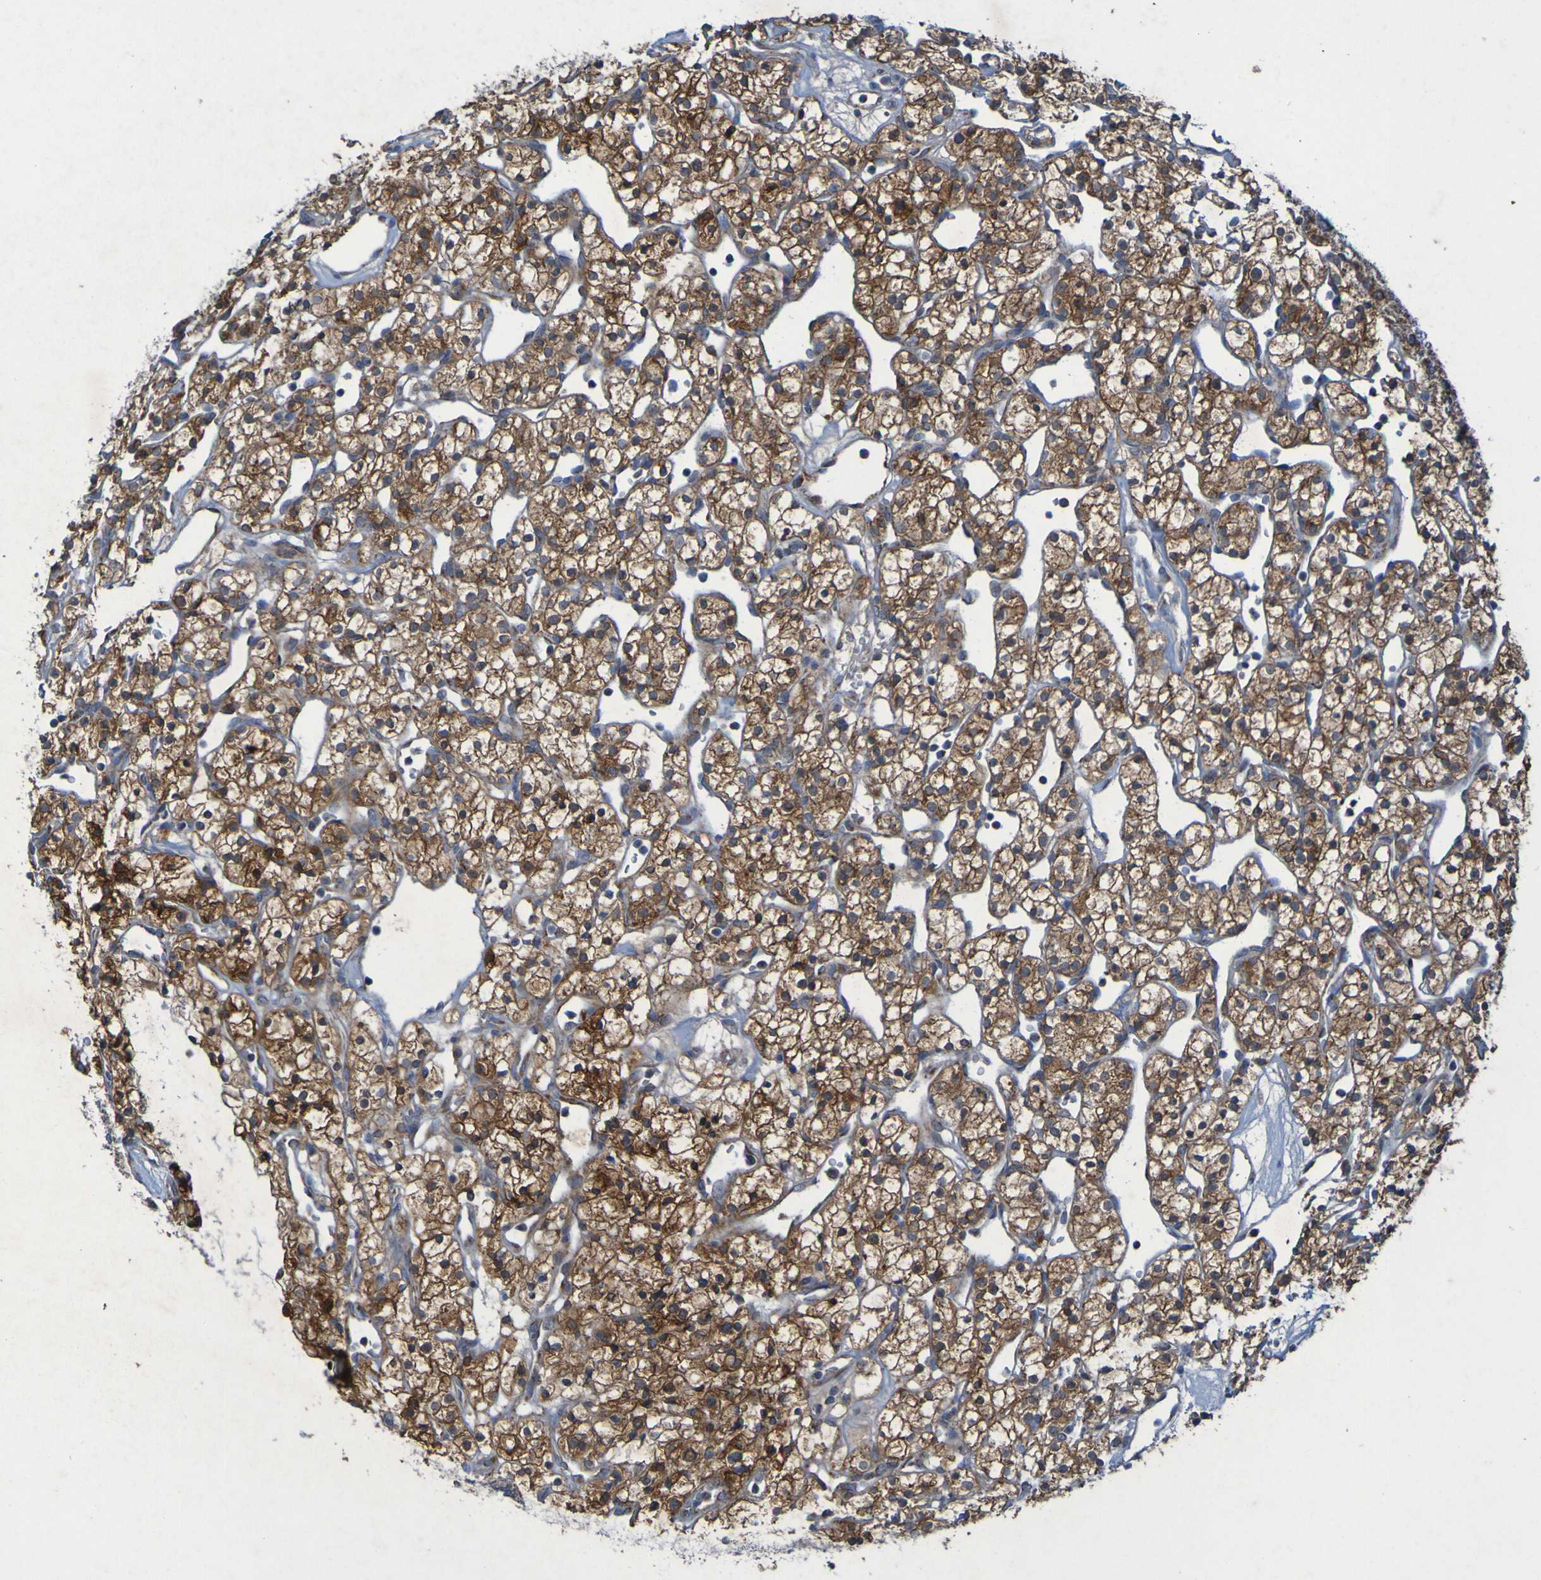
{"staining": {"intensity": "moderate", "quantity": ">75%", "location": "cytoplasmic/membranous"}, "tissue": "renal cancer", "cell_type": "Tumor cells", "image_type": "cancer", "snomed": [{"axis": "morphology", "description": "Adenocarcinoma, NOS"}, {"axis": "topography", "description": "Kidney"}], "caption": "Immunohistochemistry (IHC) image of renal adenocarcinoma stained for a protein (brown), which demonstrates medium levels of moderate cytoplasmic/membranous staining in about >75% of tumor cells.", "gene": "CCDC51", "patient": {"sex": "female", "age": 60}}